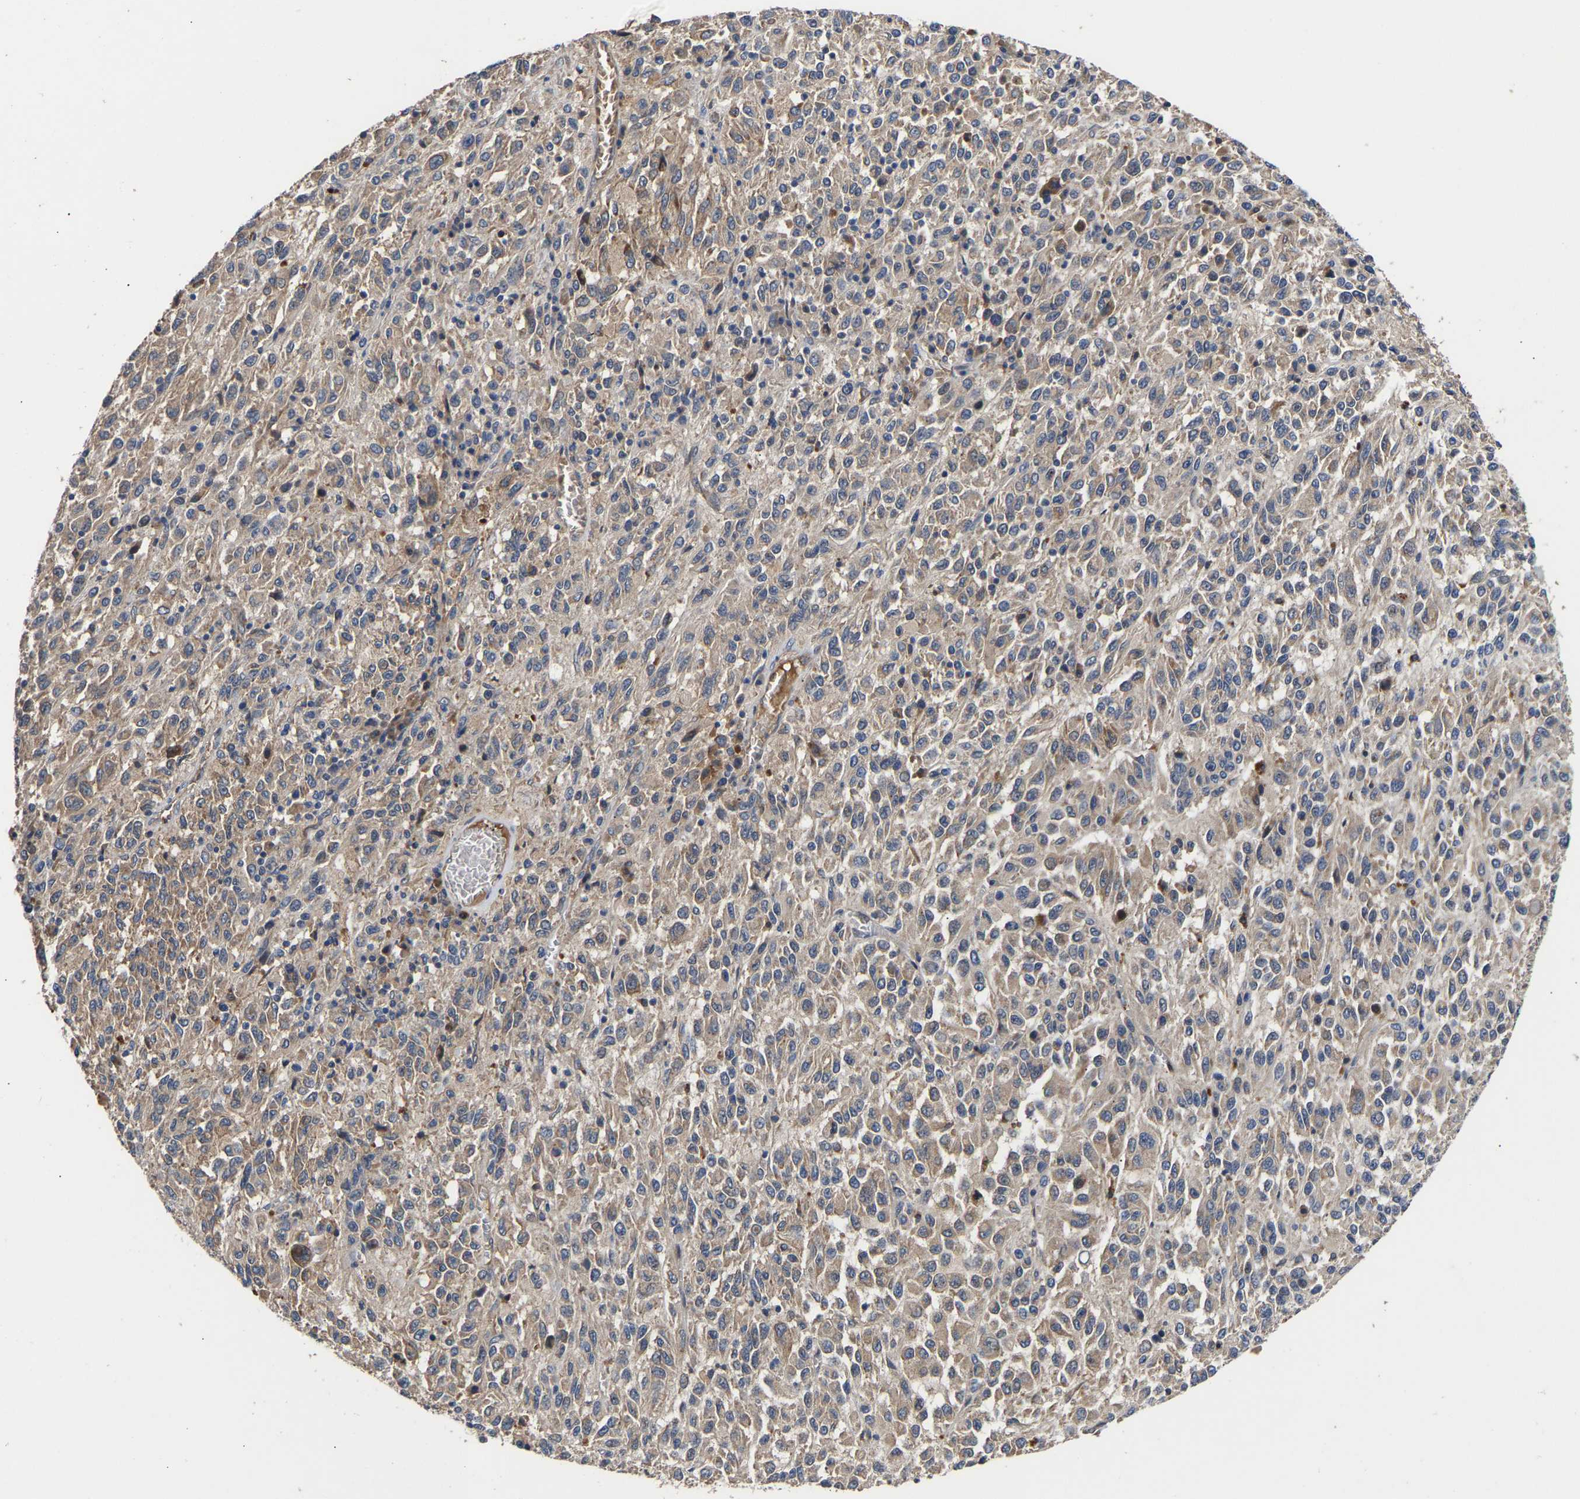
{"staining": {"intensity": "weak", "quantity": ">75%", "location": "cytoplasmic/membranous"}, "tissue": "melanoma", "cell_type": "Tumor cells", "image_type": "cancer", "snomed": [{"axis": "morphology", "description": "Malignant melanoma, Metastatic site"}, {"axis": "topography", "description": "Lung"}], "caption": "Immunohistochemistry (IHC) of malignant melanoma (metastatic site) exhibits low levels of weak cytoplasmic/membranous staining in approximately >75% of tumor cells.", "gene": "KASH5", "patient": {"sex": "male", "age": 64}}